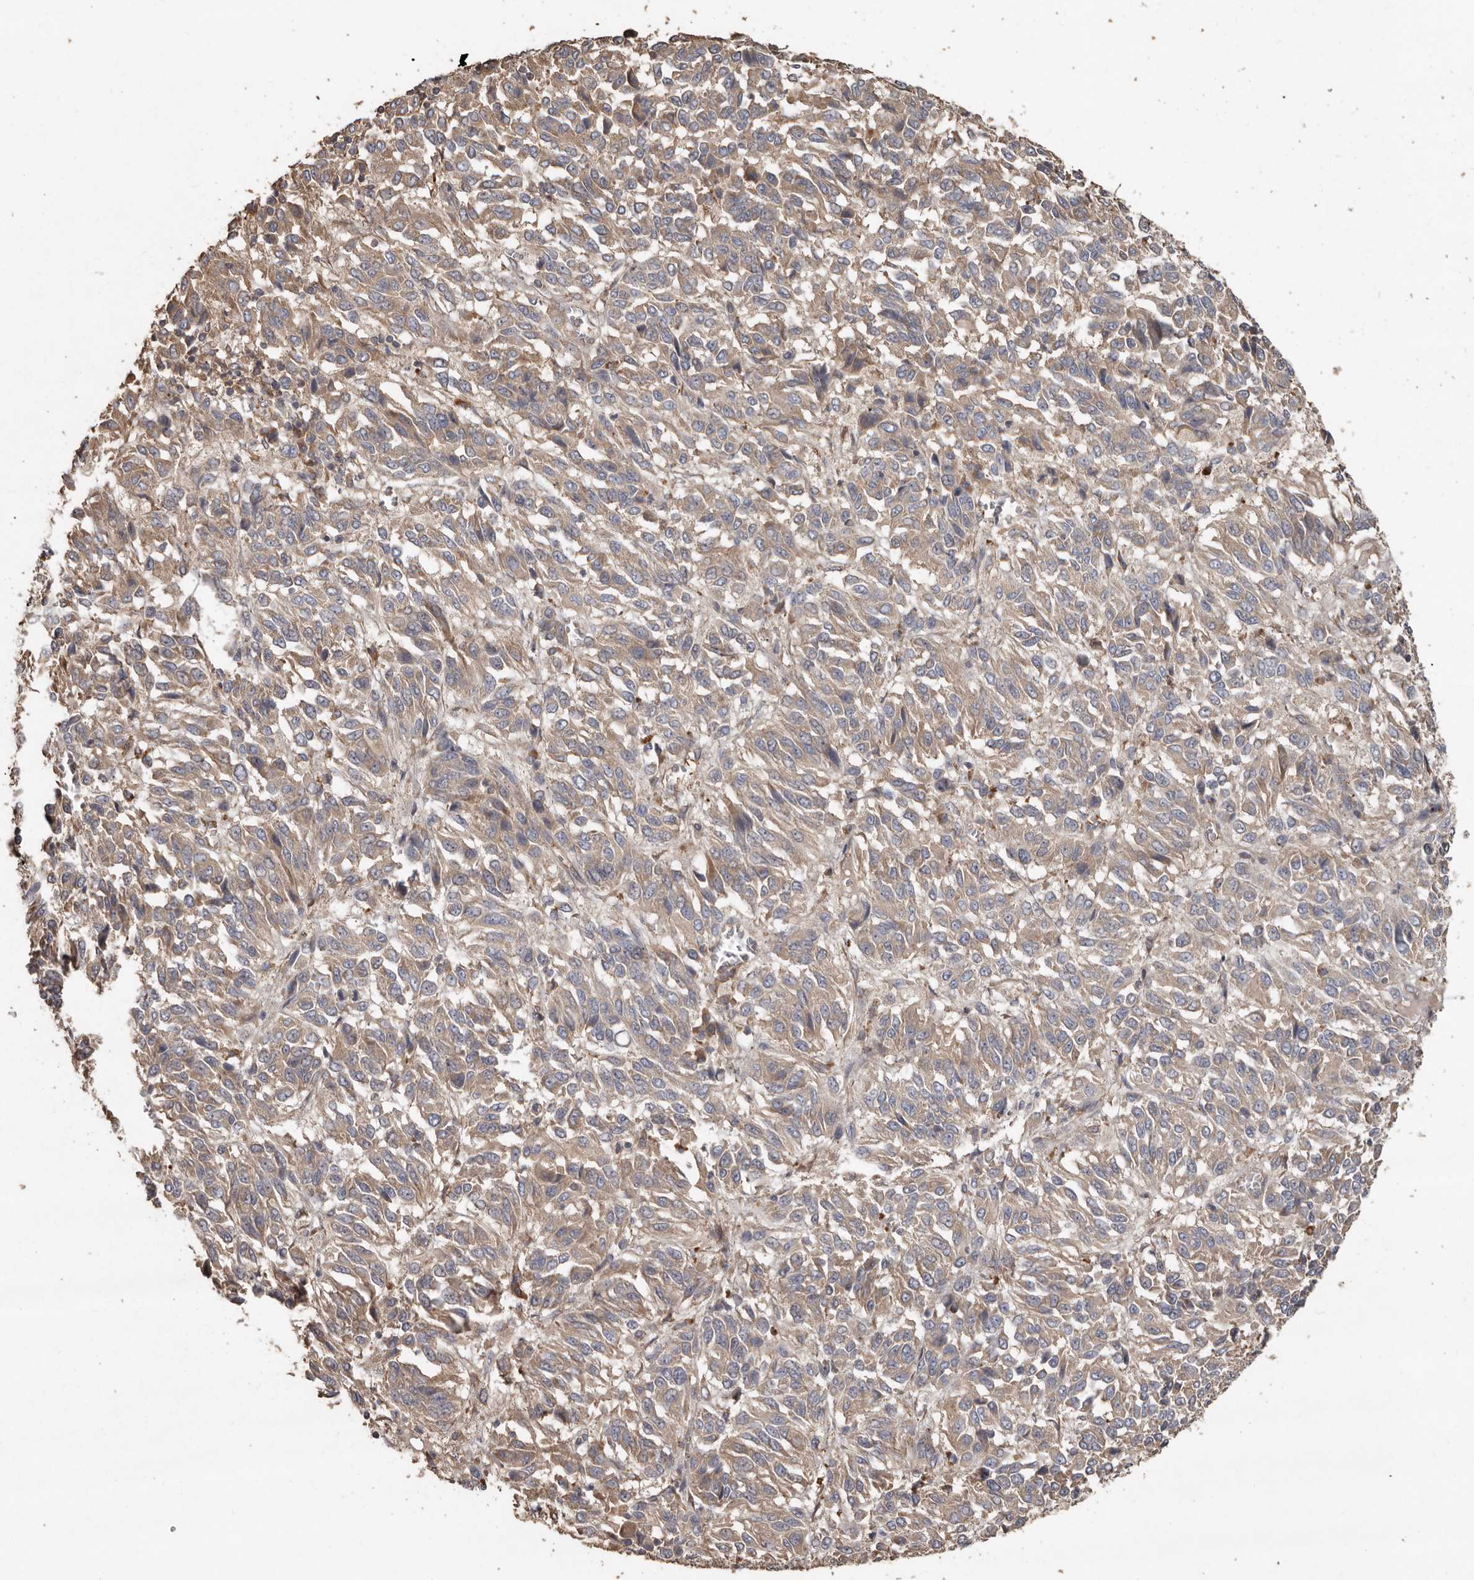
{"staining": {"intensity": "weak", "quantity": ">75%", "location": "cytoplasmic/membranous"}, "tissue": "melanoma", "cell_type": "Tumor cells", "image_type": "cancer", "snomed": [{"axis": "morphology", "description": "Malignant melanoma, Metastatic site"}, {"axis": "topography", "description": "Lung"}], "caption": "A brown stain highlights weak cytoplasmic/membranous staining of a protein in malignant melanoma (metastatic site) tumor cells.", "gene": "FLCN", "patient": {"sex": "male", "age": 64}}